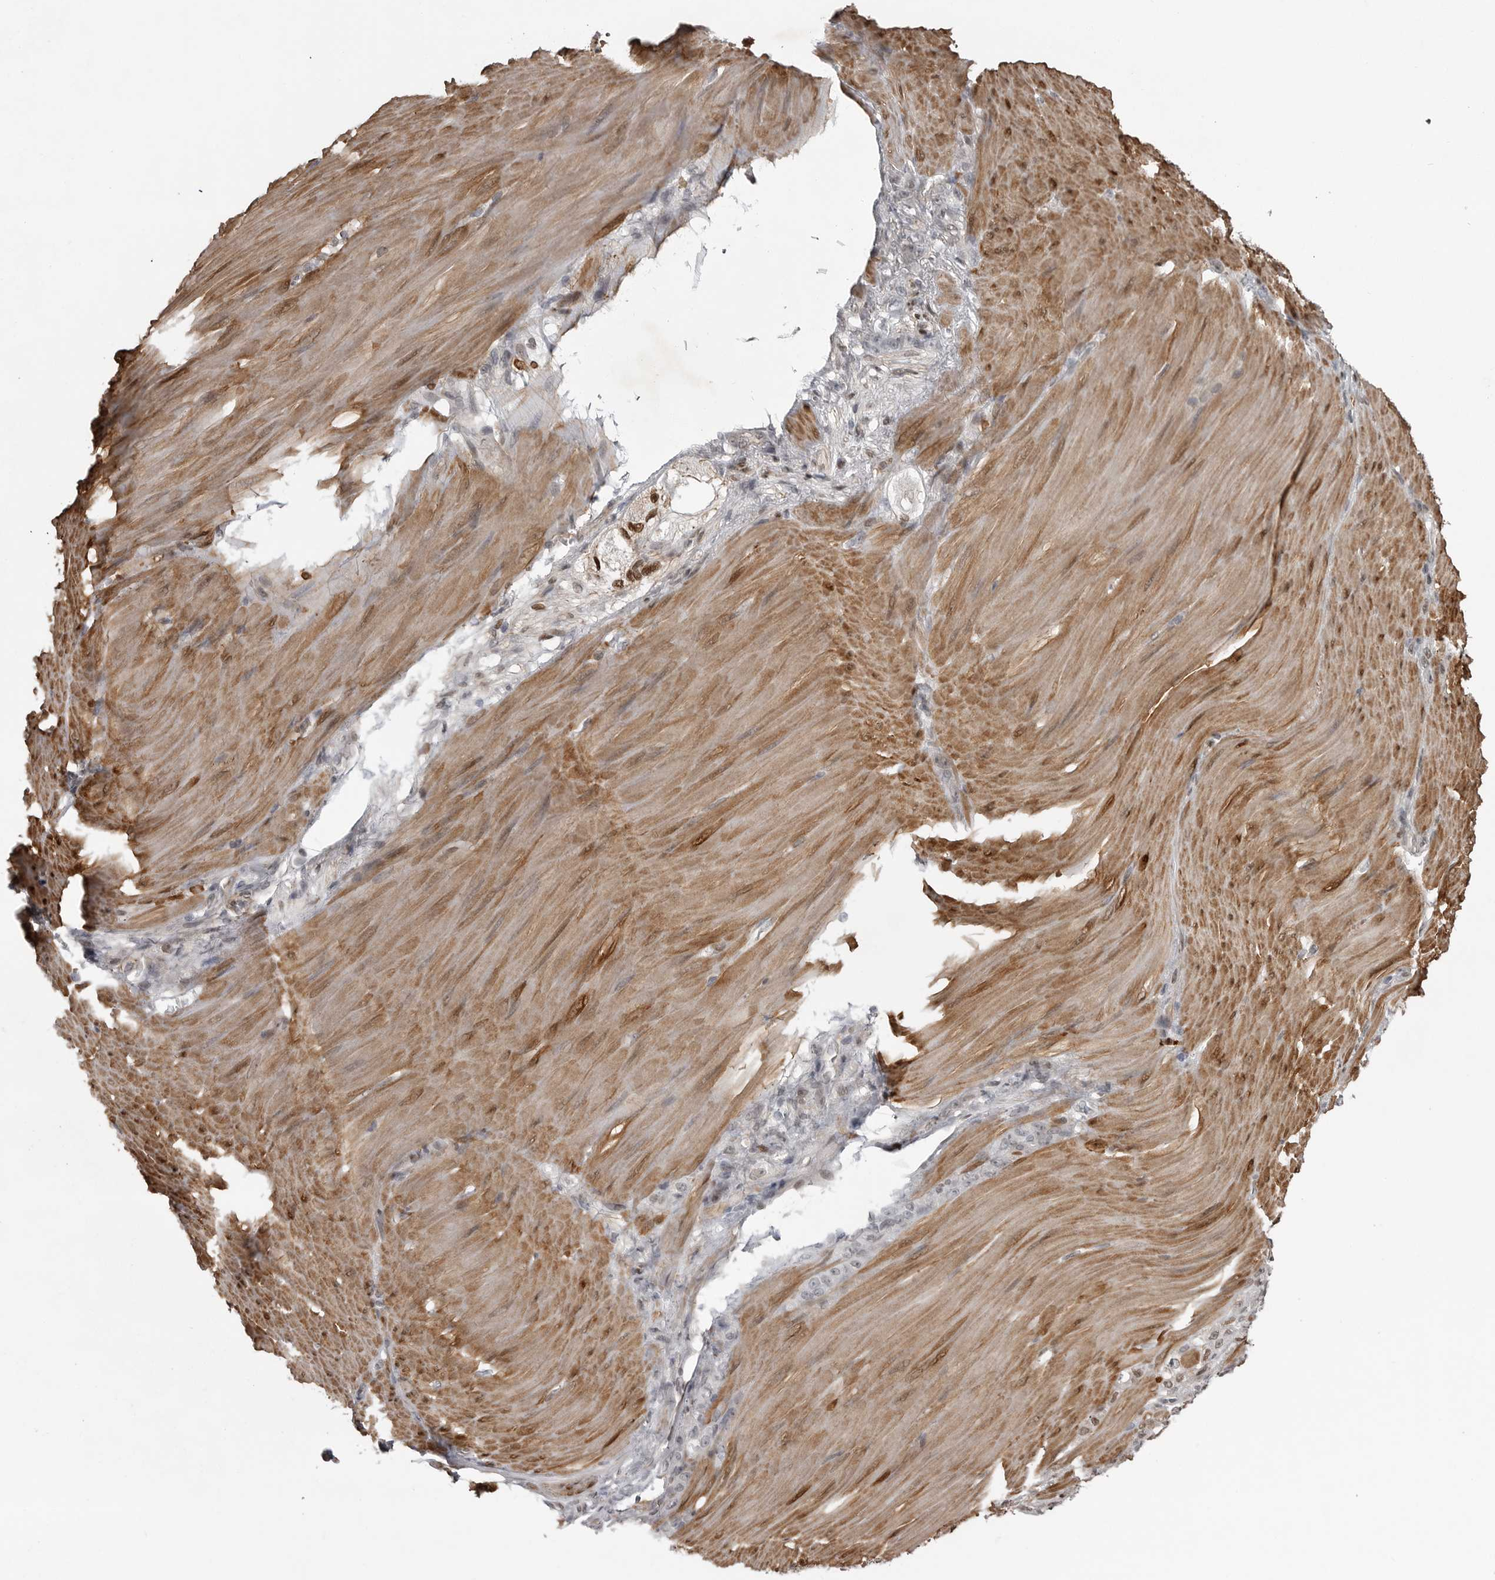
{"staining": {"intensity": "negative", "quantity": "none", "location": "none"}, "tissue": "stomach cancer", "cell_type": "Tumor cells", "image_type": "cancer", "snomed": [{"axis": "morphology", "description": "Normal tissue, NOS"}, {"axis": "morphology", "description": "Adenocarcinoma, NOS"}, {"axis": "topography", "description": "Stomach"}], "caption": "An image of human adenocarcinoma (stomach) is negative for staining in tumor cells. (DAB (3,3'-diaminobenzidine) immunohistochemistry with hematoxylin counter stain).", "gene": "HMGN3", "patient": {"sex": "male", "age": 82}}